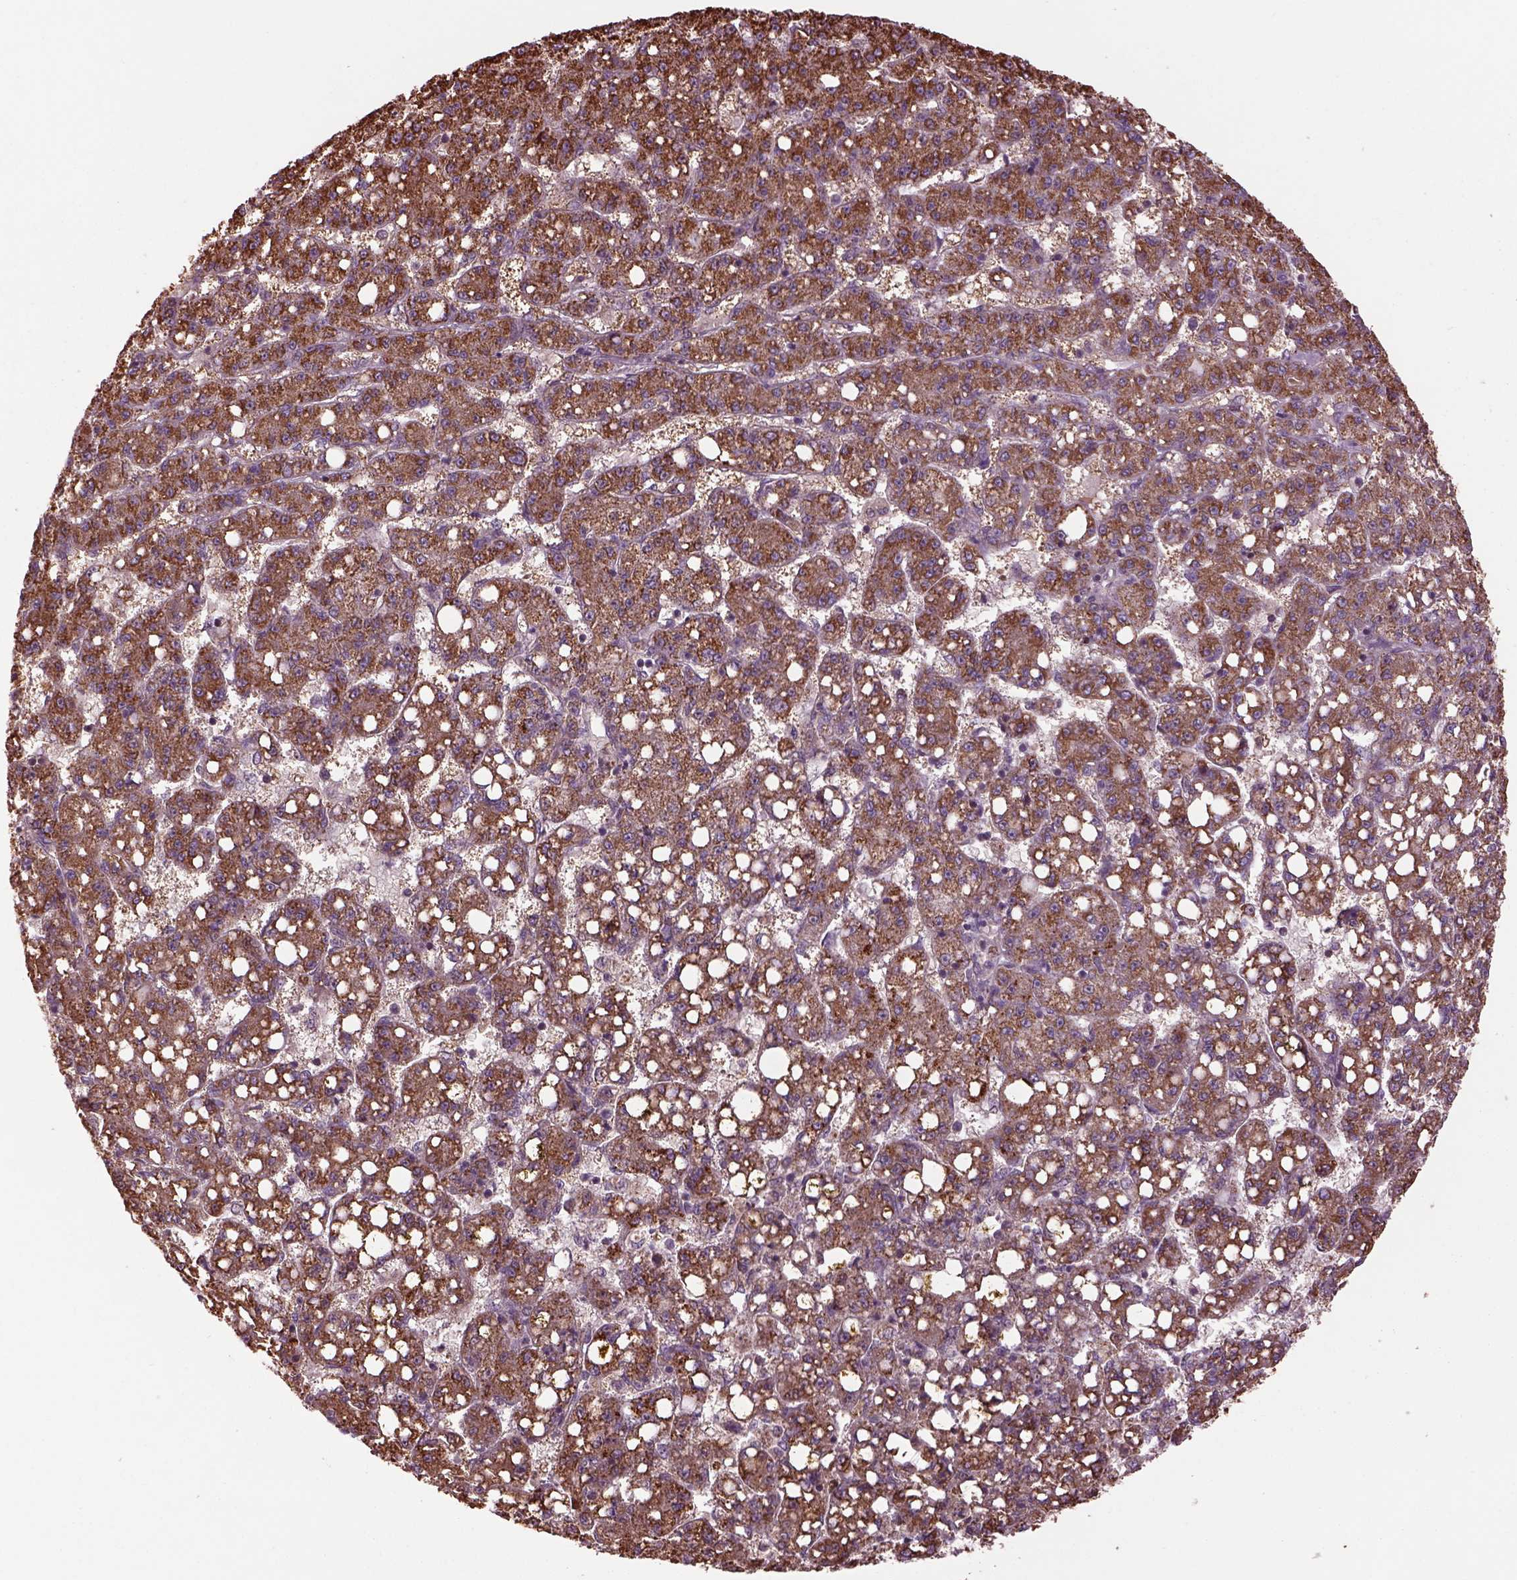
{"staining": {"intensity": "moderate", "quantity": ">75%", "location": "cytoplasmic/membranous"}, "tissue": "liver cancer", "cell_type": "Tumor cells", "image_type": "cancer", "snomed": [{"axis": "morphology", "description": "Carcinoma, Hepatocellular, NOS"}, {"axis": "topography", "description": "Liver"}], "caption": "Immunohistochemistry (IHC) of liver cancer reveals medium levels of moderate cytoplasmic/membranous positivity in approximately >75% of tumor cells.", "gene": "TMEM254", "patient": {"sex": "female", "age": 65}}